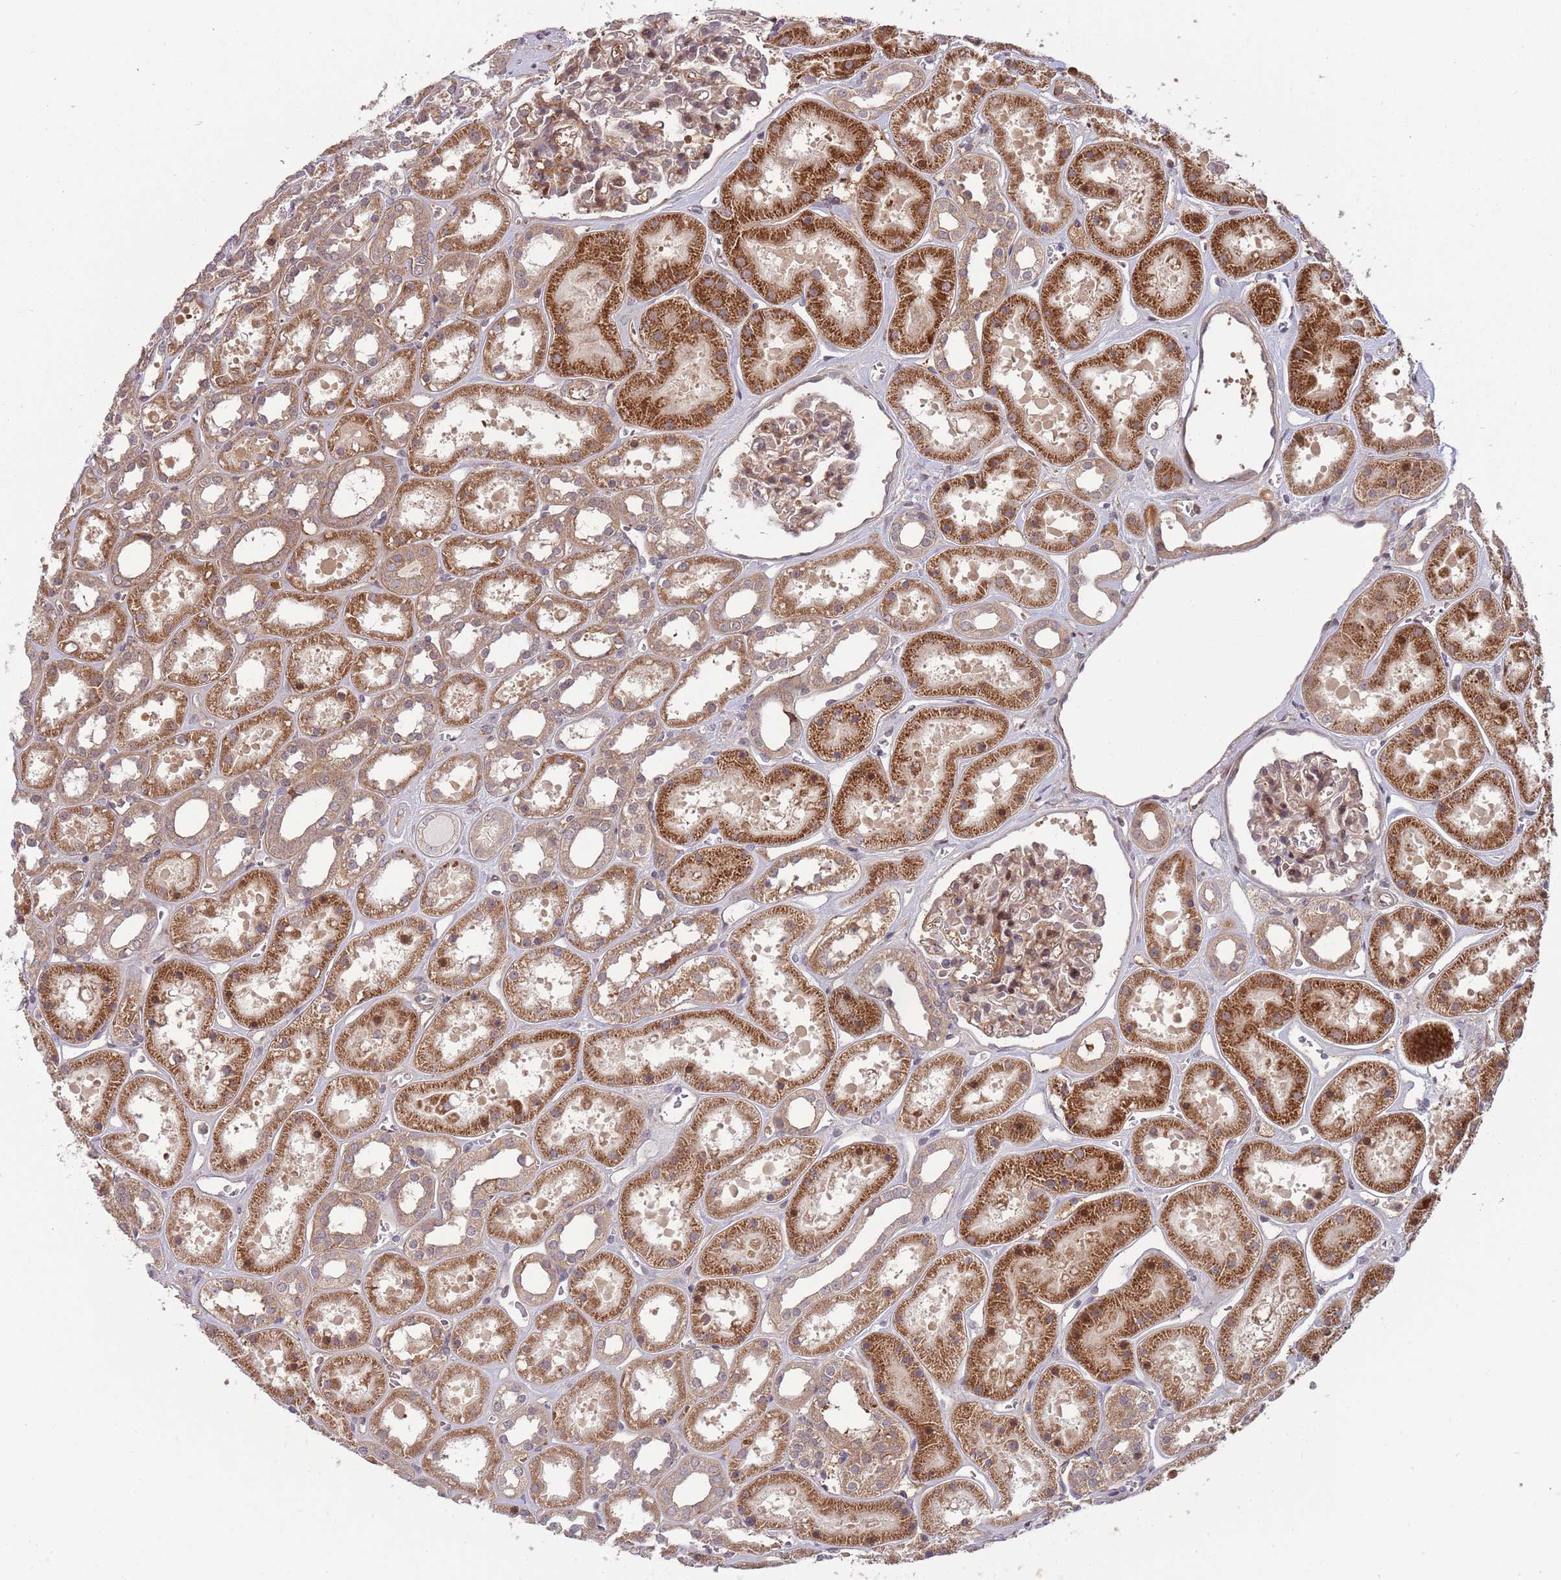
{"staining": {"intensity": "moderate", "quantity": "25%-75%", "location": "cytoplasmic/membranous,nuclear"}, "tissue": "kidney", "cell_type": "Cells in glomeruli", "image_type": "normal", "snomed": [{"axis": "morphology", "description": "Normal tissue, NOS"}, {"axis": "topography", "description": "Kidney"}], "caption": "Immunohistochemistry (IHC) image of normal kidney: kidney stained using IHC exhibits medium levels of moderate protein expression localized specifically in the cytoplasmic/membranous,nuclear of cells in glomeruli, appearing as a cytoplasmic/membranous,nuclear brown color.", "gene": "NT5DC4", "patient": {"sex": "female", "age": 41}}